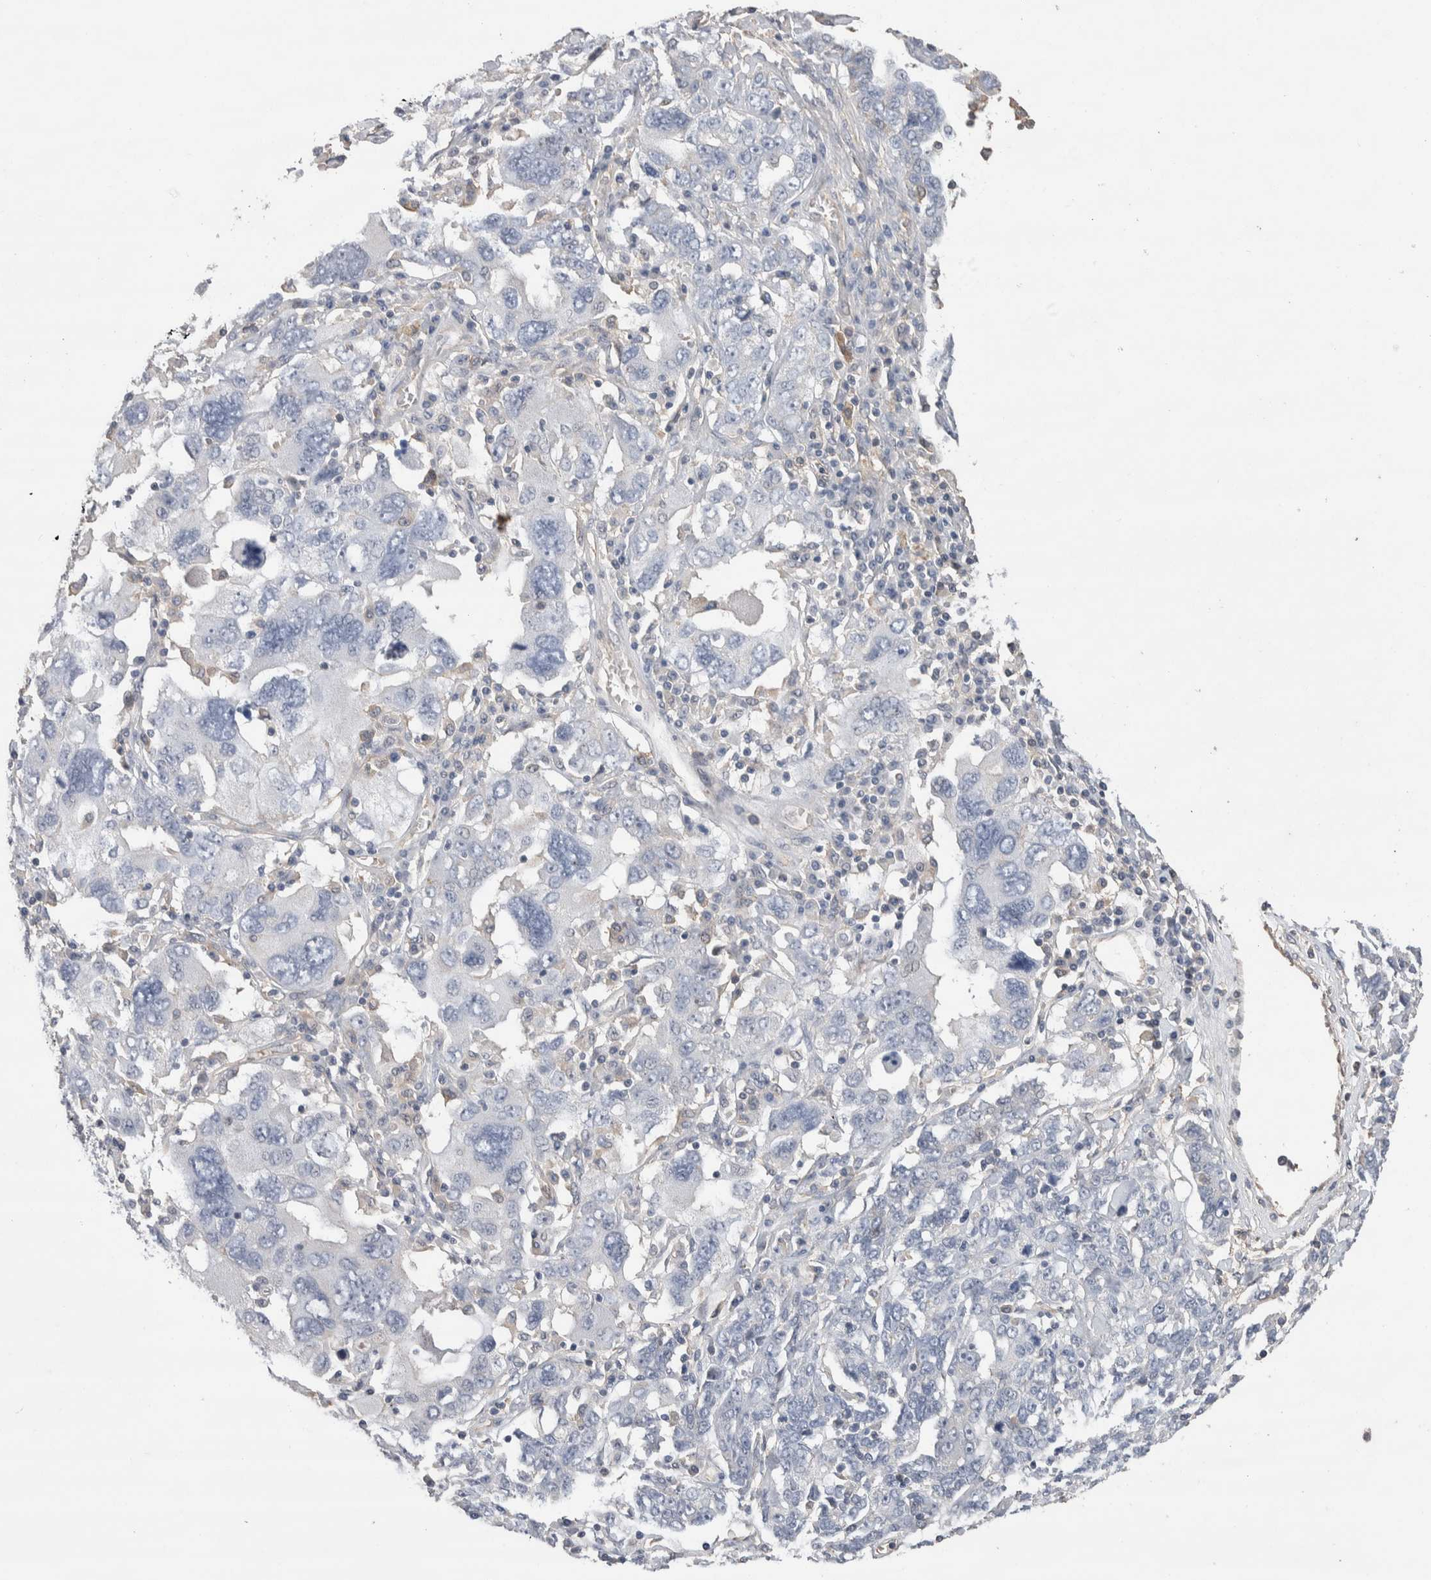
{"staining": {"intensity": "negative", "quantity": "none", "location": "none"}, "tissue": "ovarian cancer", "cell_type": "Tumor cells", "image_type": "cancer", "snomed": [{"axis": "morphology", "description": "Carcinoma, endometroid"}, {"axis": "topography", "description": "Ovary"}], "caption": "High power microscopy micrograph of an immunohistochemistry image of ovarian endometroid carcinoma, revealing no significant staining in tumor cells.", "gene": "GCNA", "patient": {"sex": "female", "age": 62}}